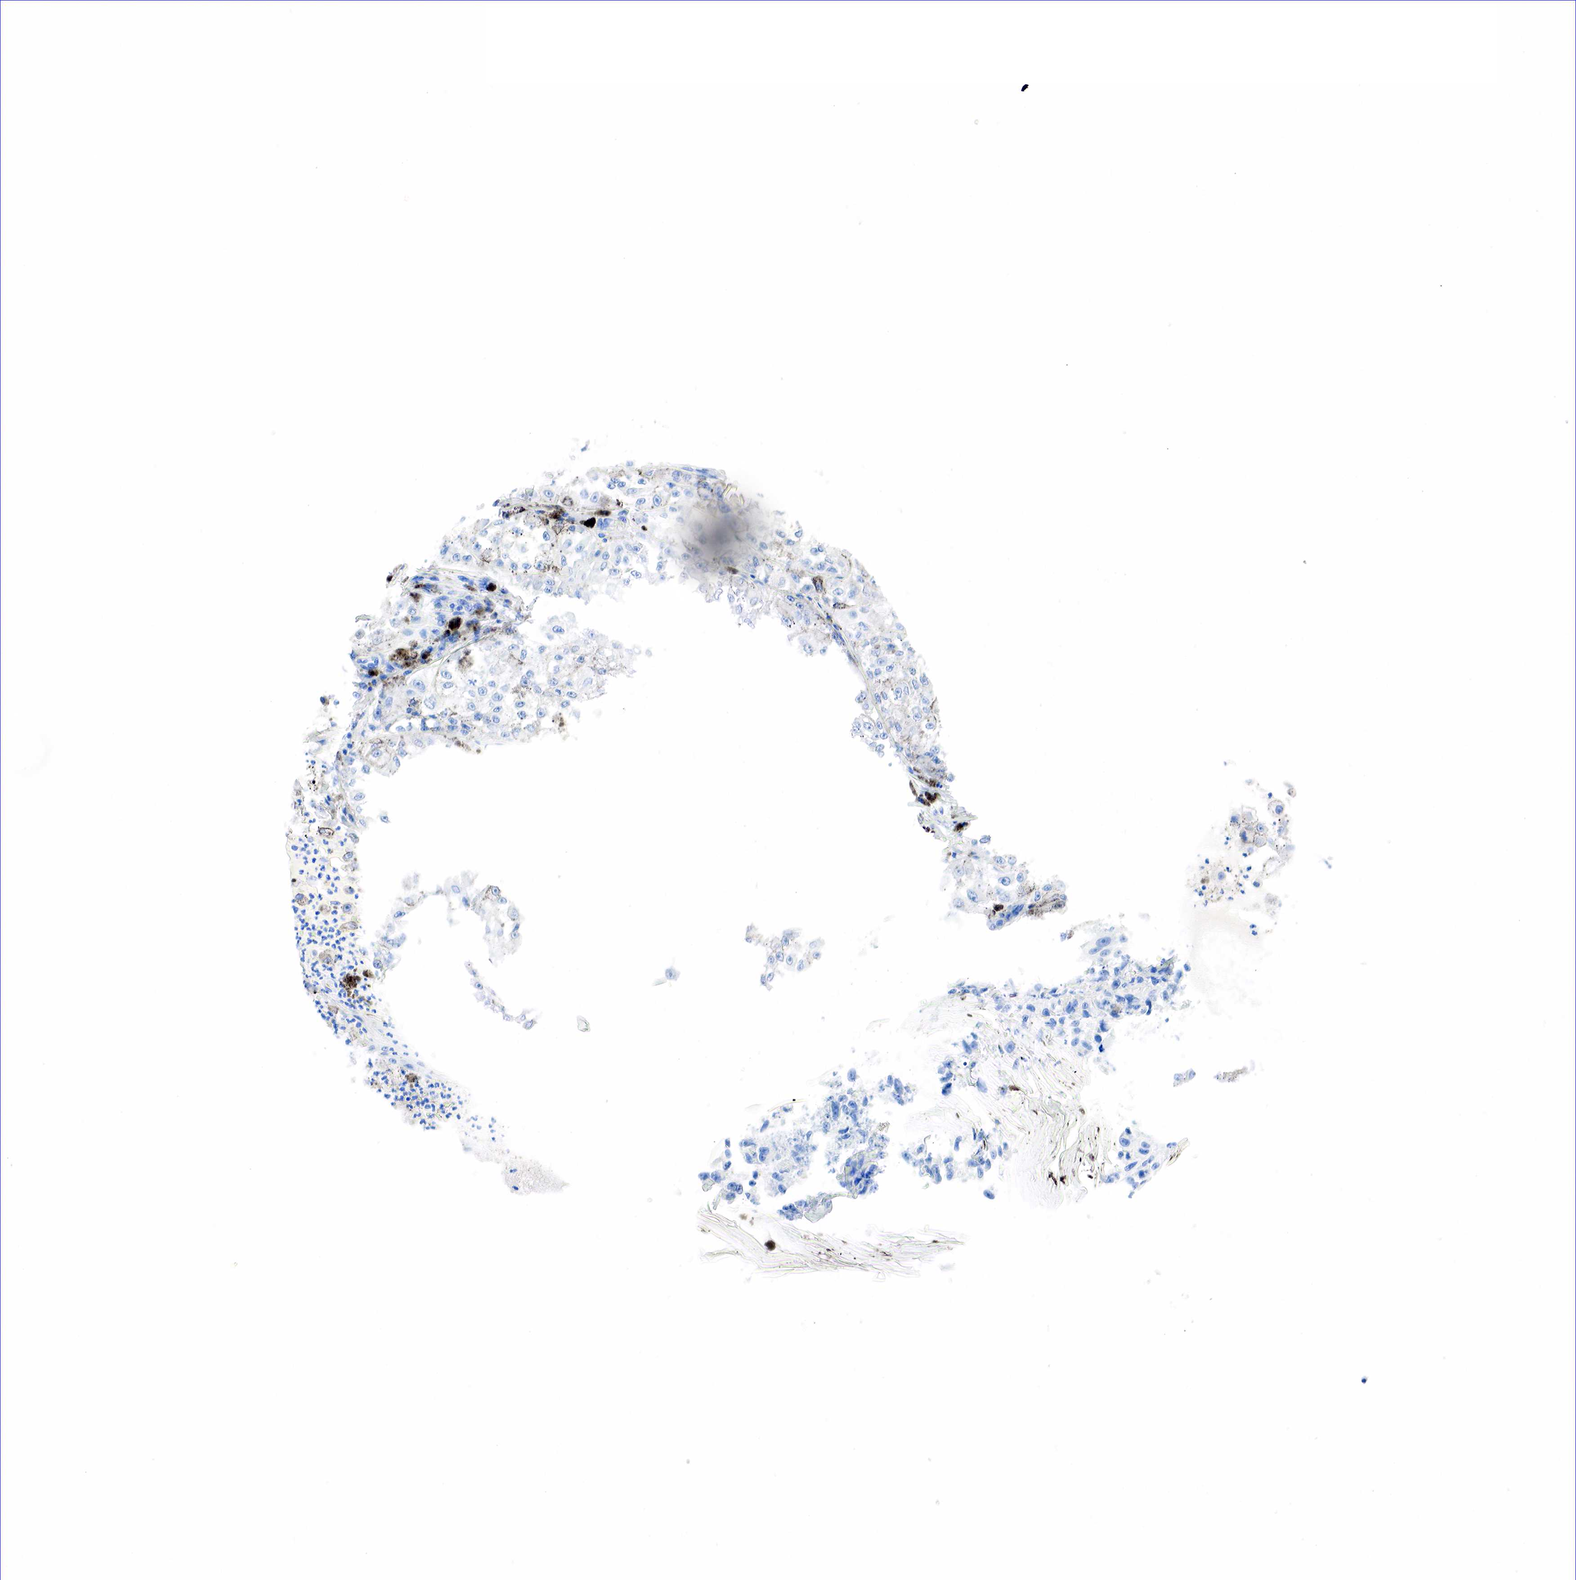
{"staining": {"intensity": "negative", "quantity": "none", "location": "none"}, "tissue": "melanoma", "cell_type": "Tumor cells", "image_type": "cancer", "snomed": [{"axis": "morphology", "description": "Malignant melanoma, NOS"}, {"axis": "topography", "description": "Skin"}], "caption": "Immunohistochemistry (IHC) histopathology image of neoplastic tissue: malignant melanoma stained with DAB shows no significant protein staining in tumor cells. Brightfield microscopy of immunohistochemistry stained with DAB (3,3'-diaminobenzidine) (brown) and hematoxylin (blue), captured at high magnification.", "gene": "NKX2-1", "patient": {"sex": "male", "age": 67}}